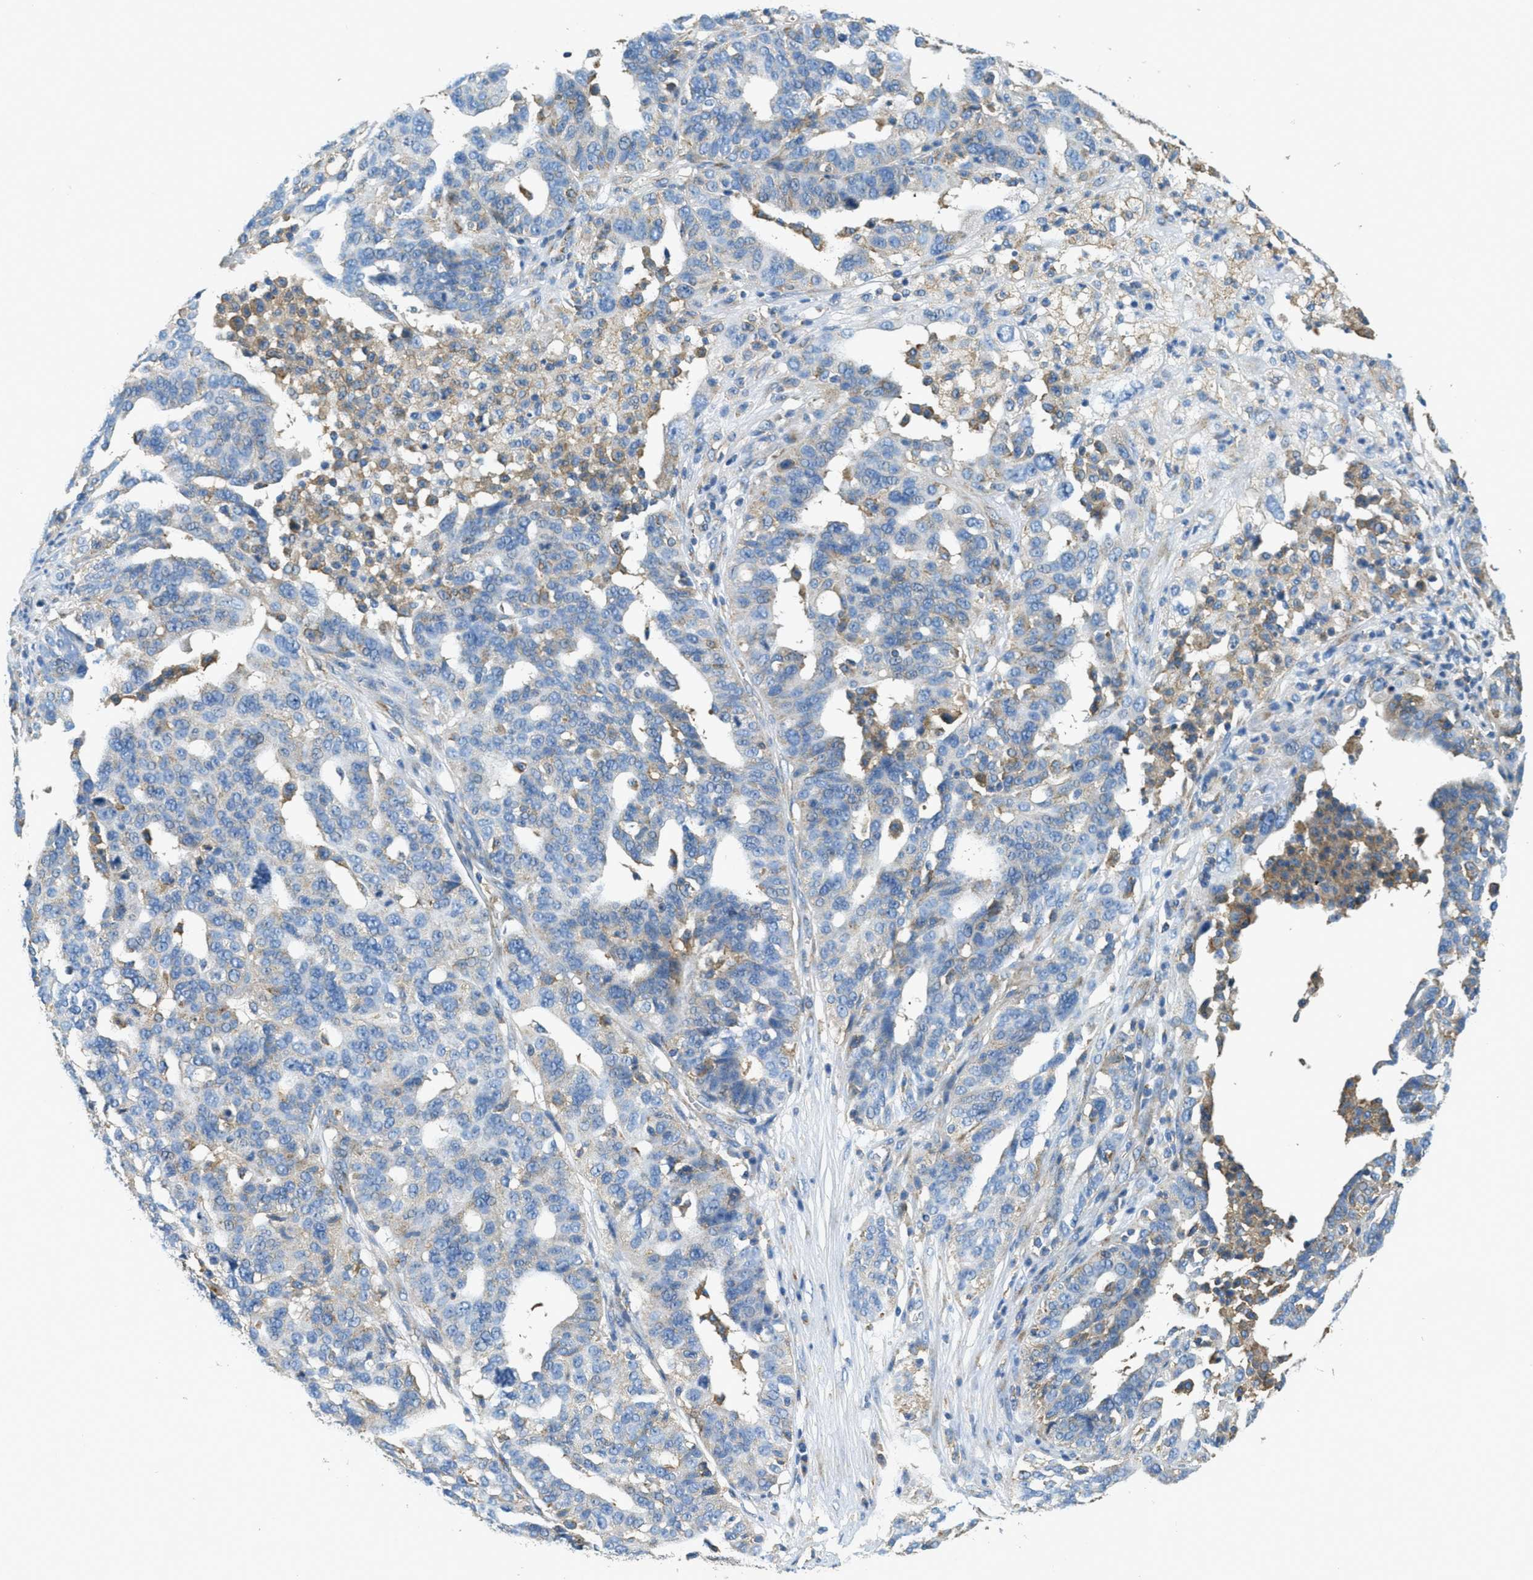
{"staining": {"intensity": "weak", "quantity": "<25%", "location": "cytoplasmic/membranous"}, "tissue": "ovarian cancer", "cell_type": "Tumor cells", "image_type": "cancer", "snomed": [{"axis": "morphology", "description": "Cystadenocarcinoma, serous, NOS"}, {"axis": "topography", "description": "Ovary"}], "caption": "This is an immunohistochemistry histopathology image of serous cystadenocarcinoma (ovarian). There is no positivity in tumor cells.", "gene": "AP2B1", "patient": {"sex": "female", "age": 59}}